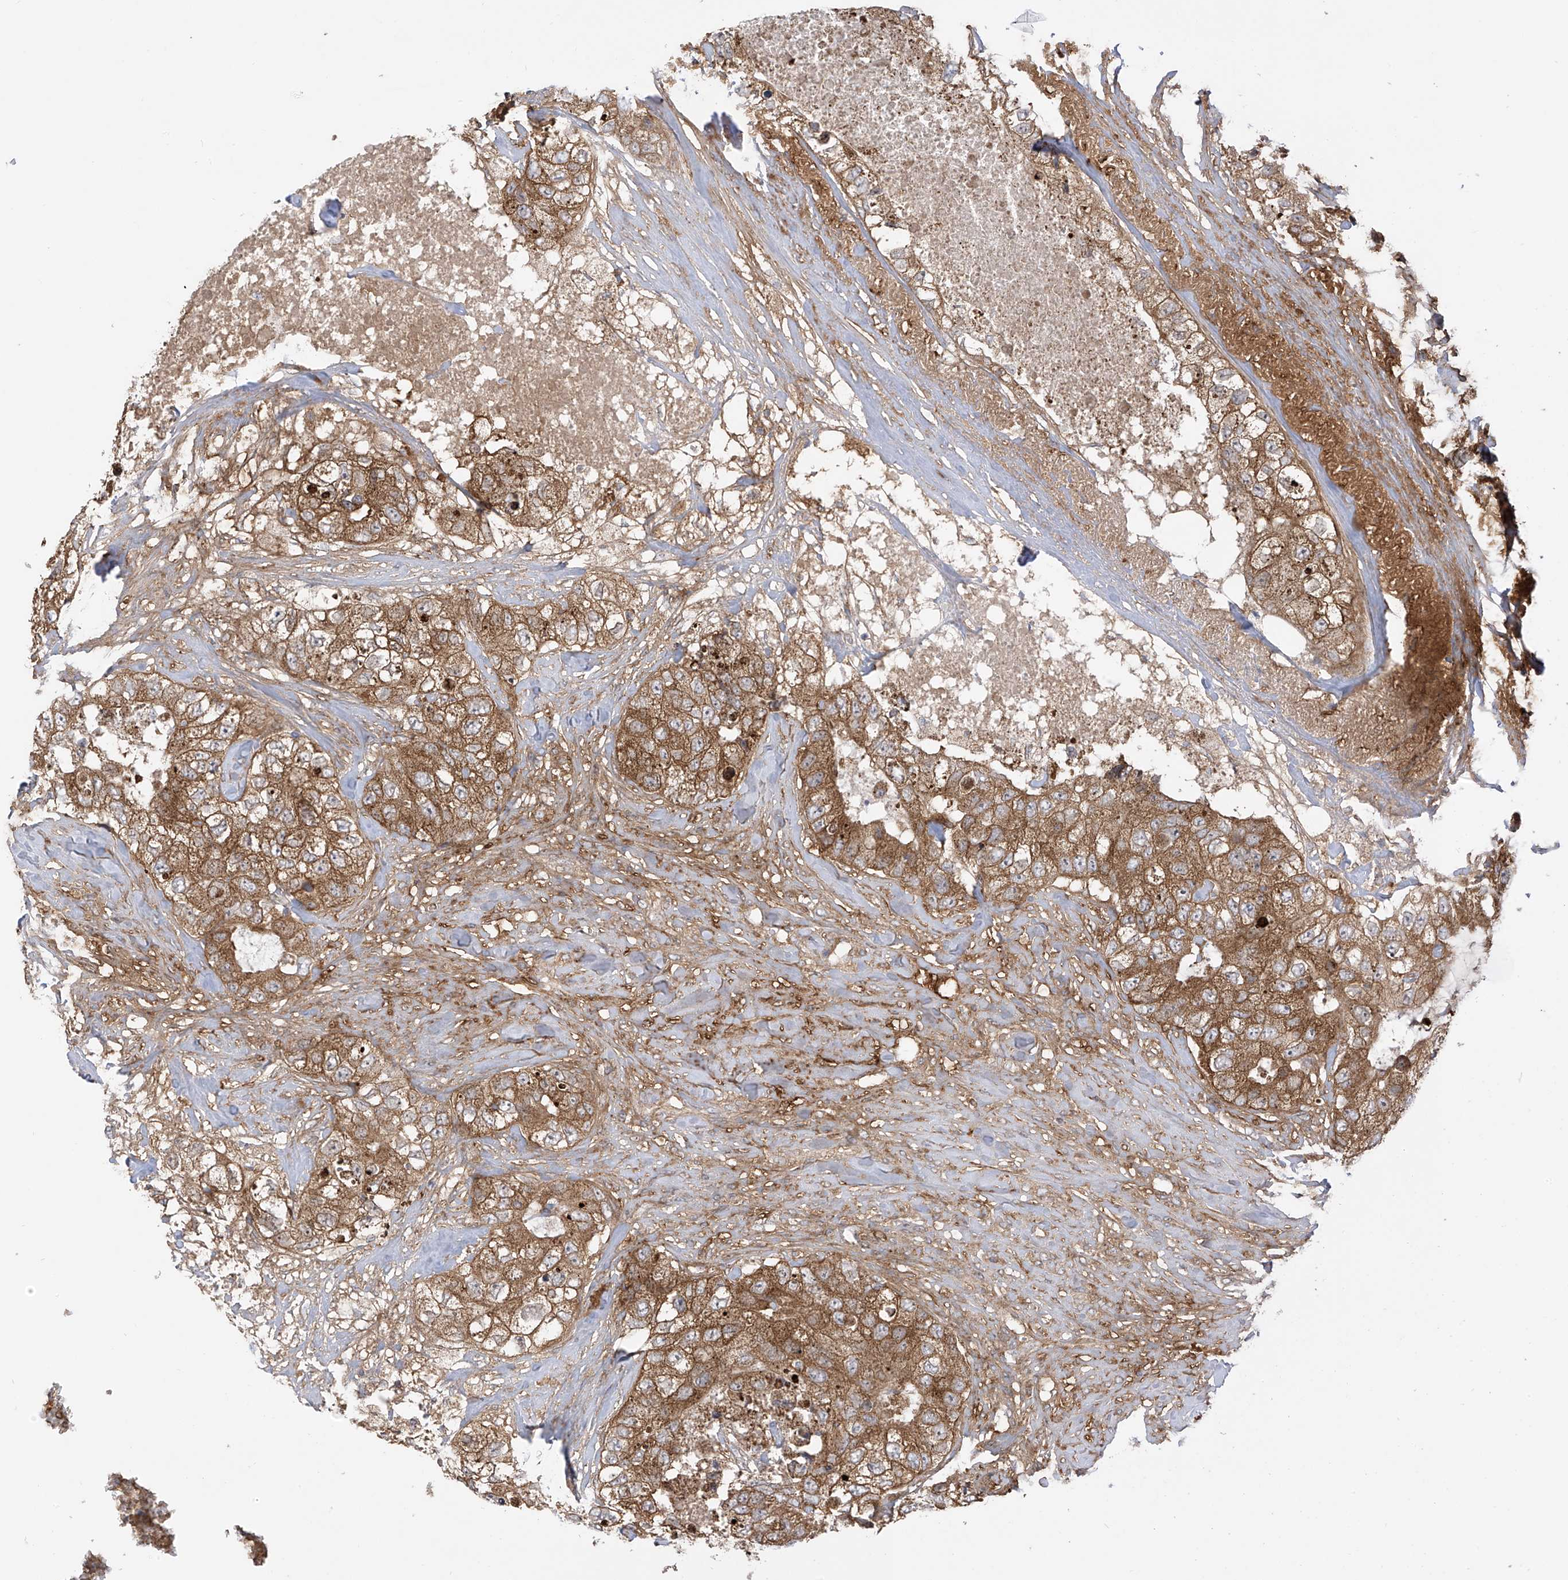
{"staining": {"intensity": "moderate", "quantity": ">75%", "location": "cytoplasmic/membranous"}, "tissue": "breast cancer", "cell_type": "Tumor cells", "image_type": "cancer", "snomed": [{"axis": "morphology", "description": "Duct carcinoma"}, {"axis": "topography", "description": "Breast"}], "caption": "A photomicrograph showing moderate cytoplasmic/membranous expression in approximately >75% of tumor cells in breast infiltrating ductal carcinoma, as visualized by brown immunohistochemical staining.", "gene": "REPS1", "patient": {"sex": "female", "age": 62}}